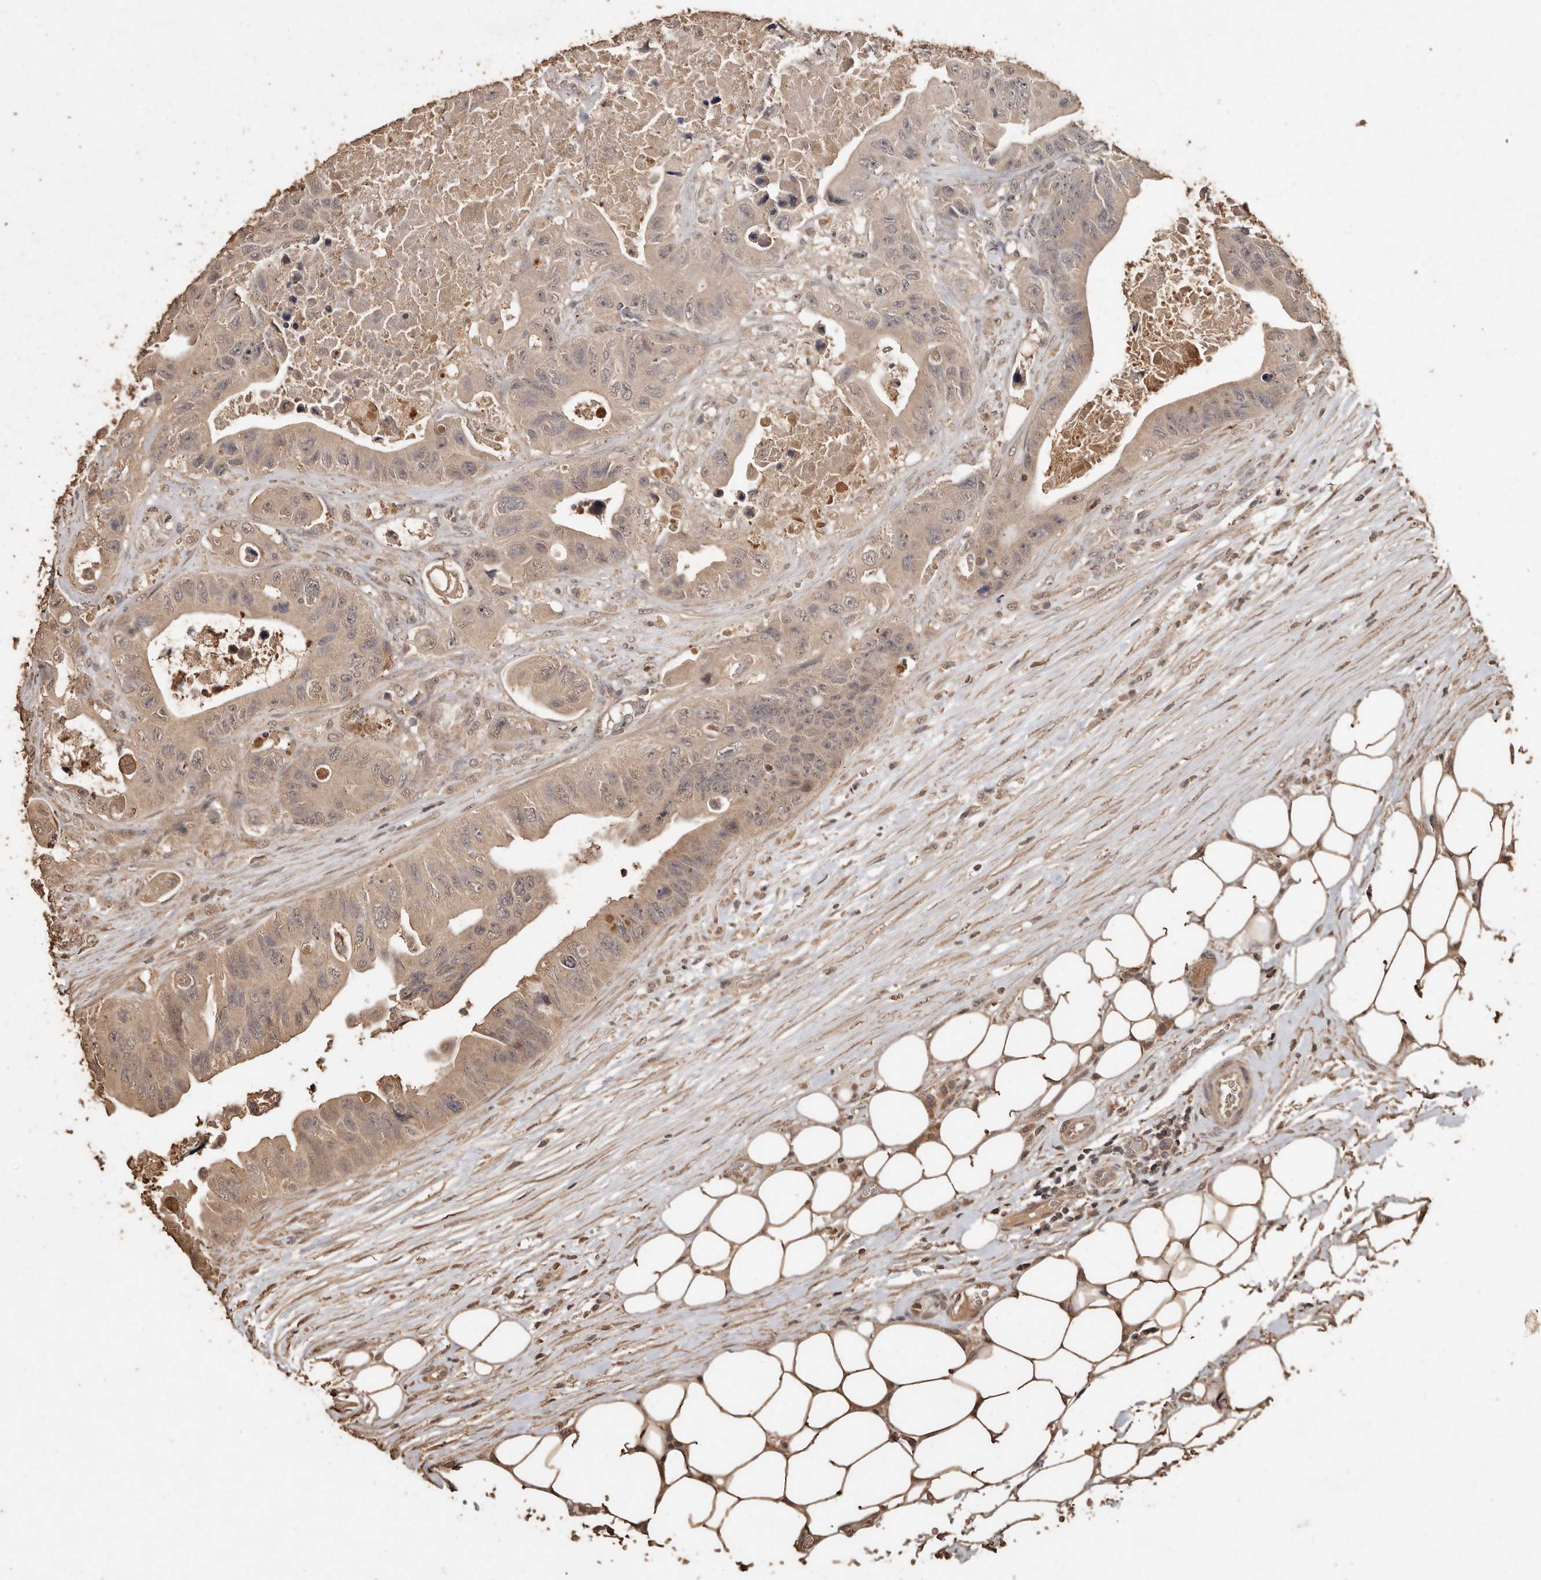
{"staining": {"intensity": "weak", "quantity": ">75%", "location": "cytoplasmic/membranous"}, "tissue": "colorectal cancer", "cell_type": "Tumor cells", "image_type": "cancer", "snomed": [{"axis": "morphology", "description": "Adenocarcinoma, NOS"}, {"axis": "topography", "description": "Colon"}], "caption": "Weak cytoplasmic/membranous expression is appreciated in approximately >75% of tumor cells in colorectal adenocarcinoma. (DAB IHC with brightfield microscopy, high magnification).", "gene": "PKDCC", "patient": {"sex": "female", "age": 46}}